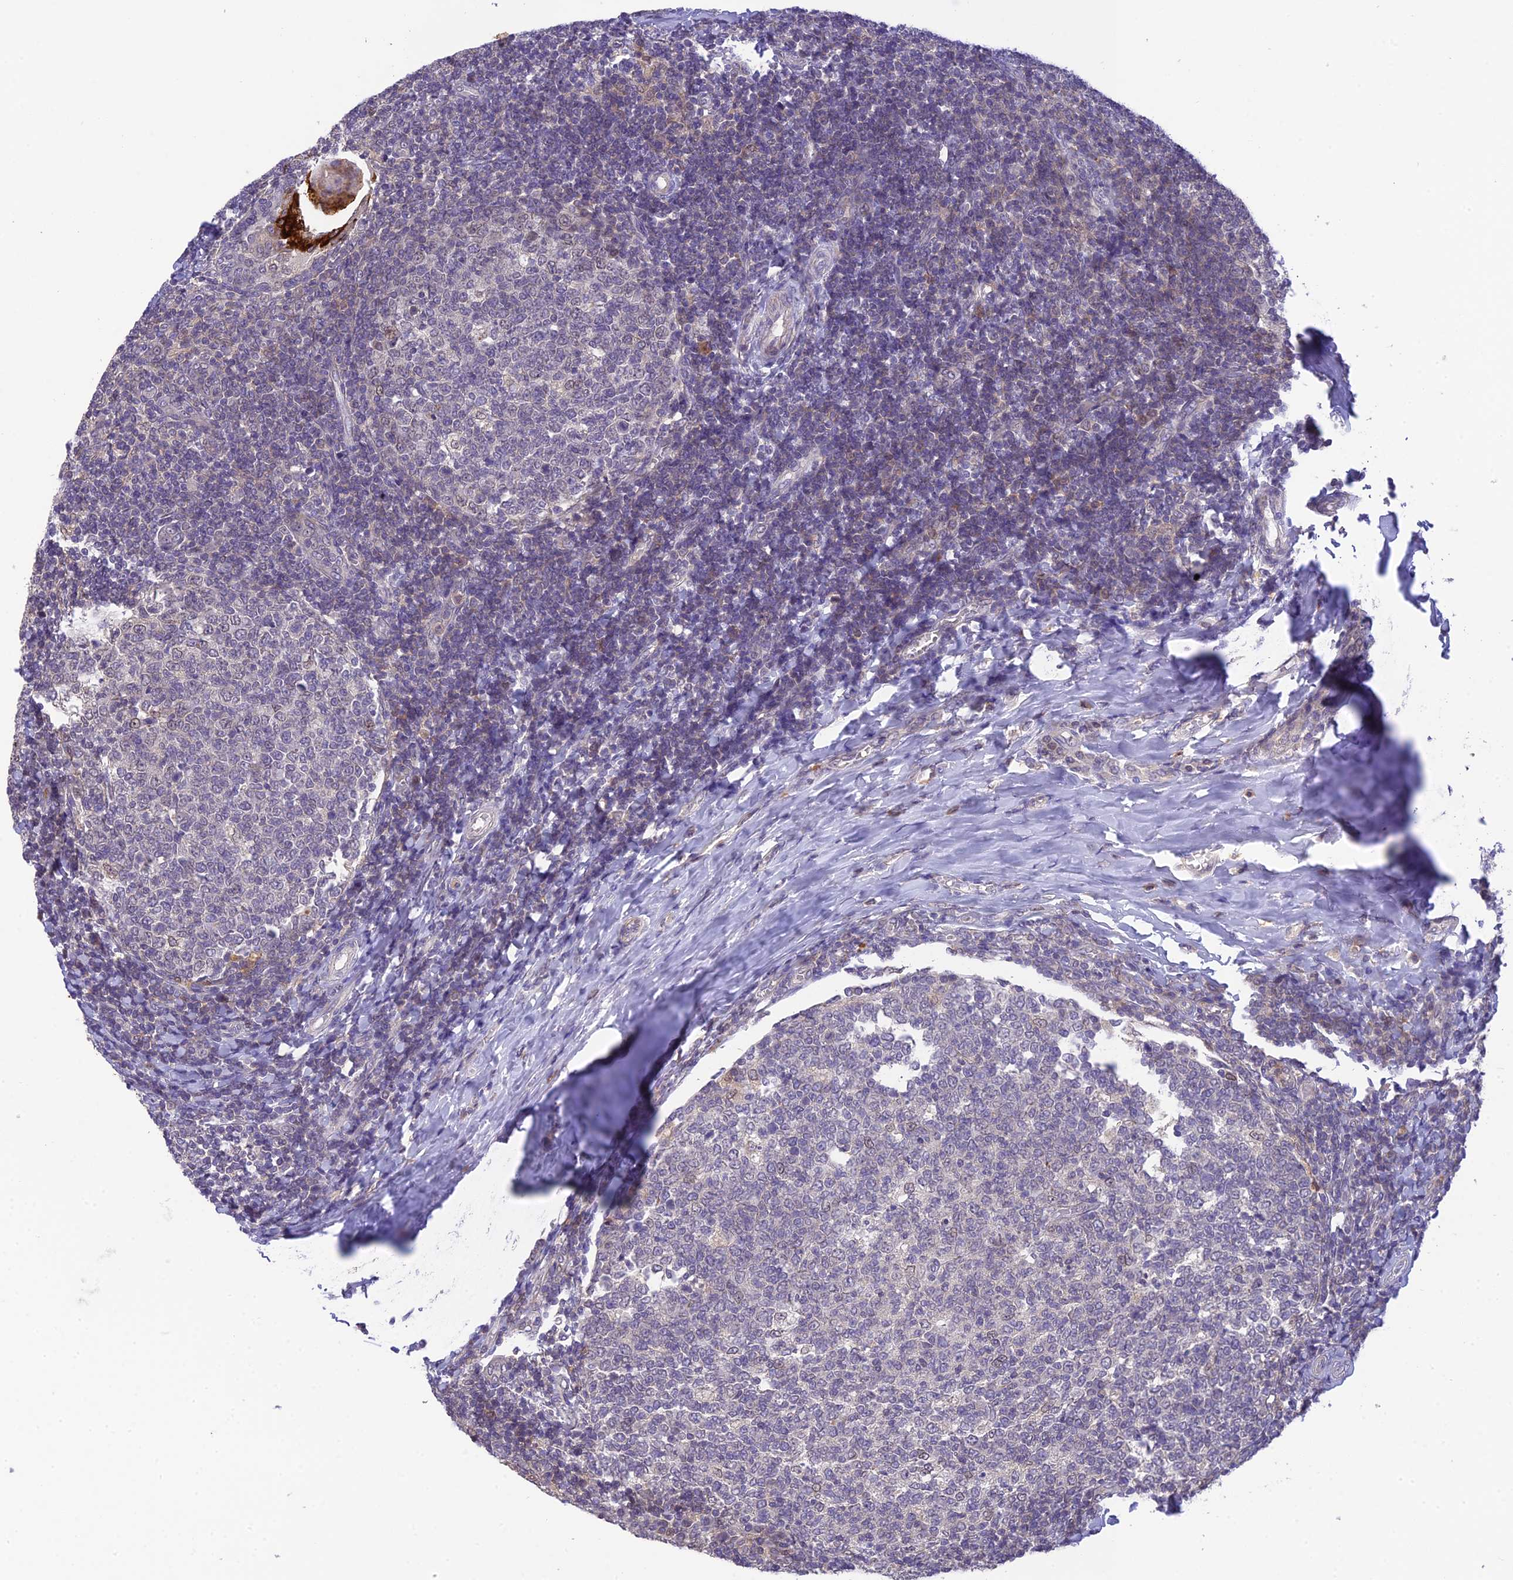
{"staining": {"intensity": "negative", "quantity": "none", "location": "none"}, "tissue": "tonsil", "cell_type": "Germinal center cells", "image_type": "normal", "snomed": [{"axis": "morphology", "description": "Normal tissue, NOS"}, {"axis": "topography", "description": "Tonsil"}], "caption": "Germinal center cells show no significant protein staining in benign tonsil. (Immunohistochemistry, brightfield microscopy, high magnification).", "gene": "BMT2", "patient": {"sex": "female", "age": 19}}